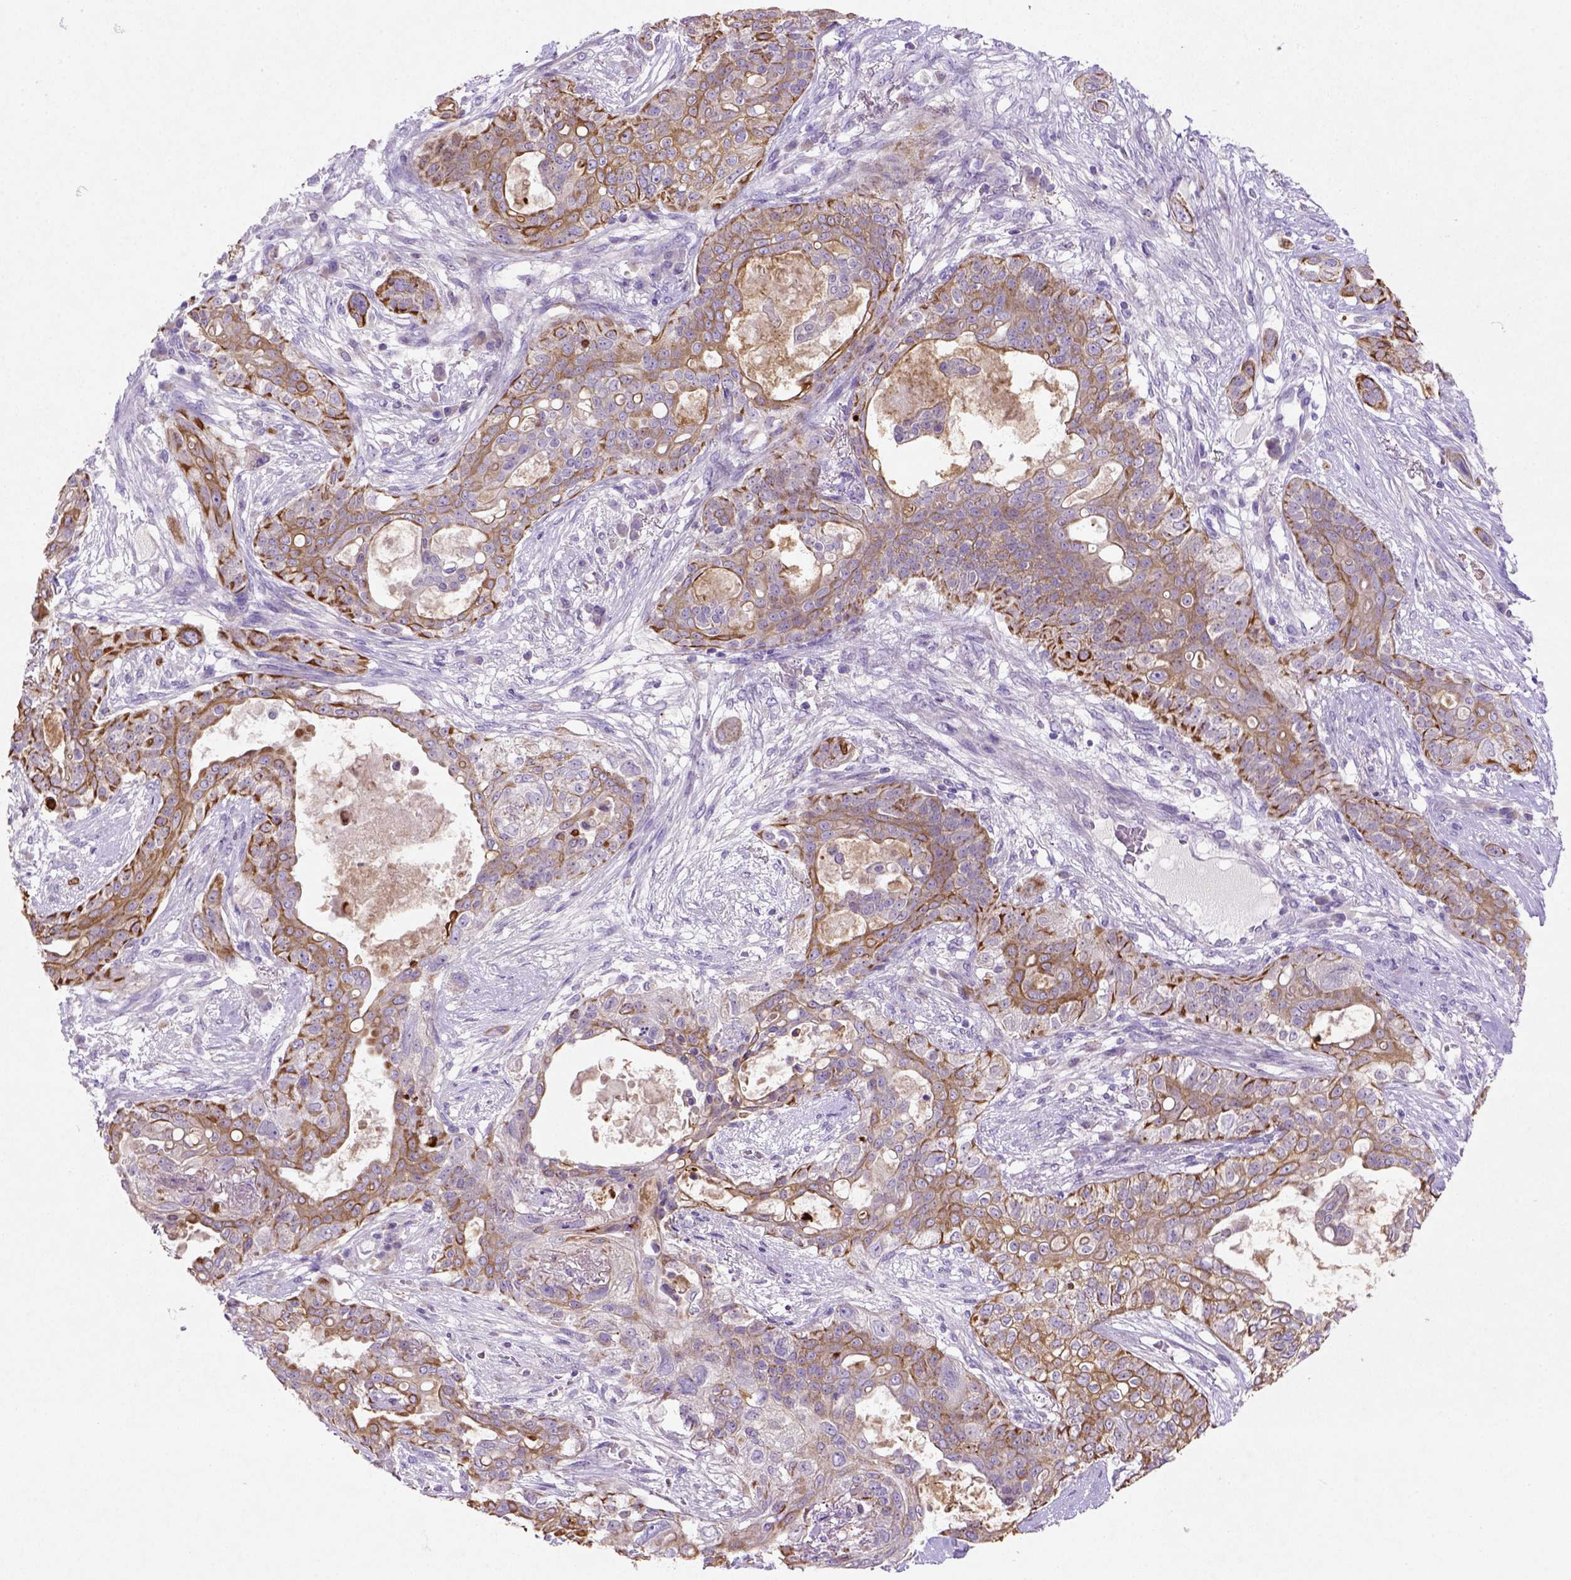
{"staining": {"intensity": "strong", "quantity": ">75%", "location": "cytoplasmic/membranous"}, "tissue": "lung cancer", "cell_type": "Tumor cells", "image_type": "cancer", "snomed": [{"axis": "morphology", "description": "Squamous cell carcinoma, NOS"}, {"axis": "topography", "description": "Lung"}], "caption": "Immunohistochemistry (IHC) photomicrograph of neoplastic tissue: human lung cancer stained using IHC exhibits high levels of strong protein expression localized specifically in the cytoplasmic/membranous of tumor cells, appearing as a cytoplasmic/membranous brown color.", "gene": "NUDT2", "patient": {"sex": "female", "age": 70}}